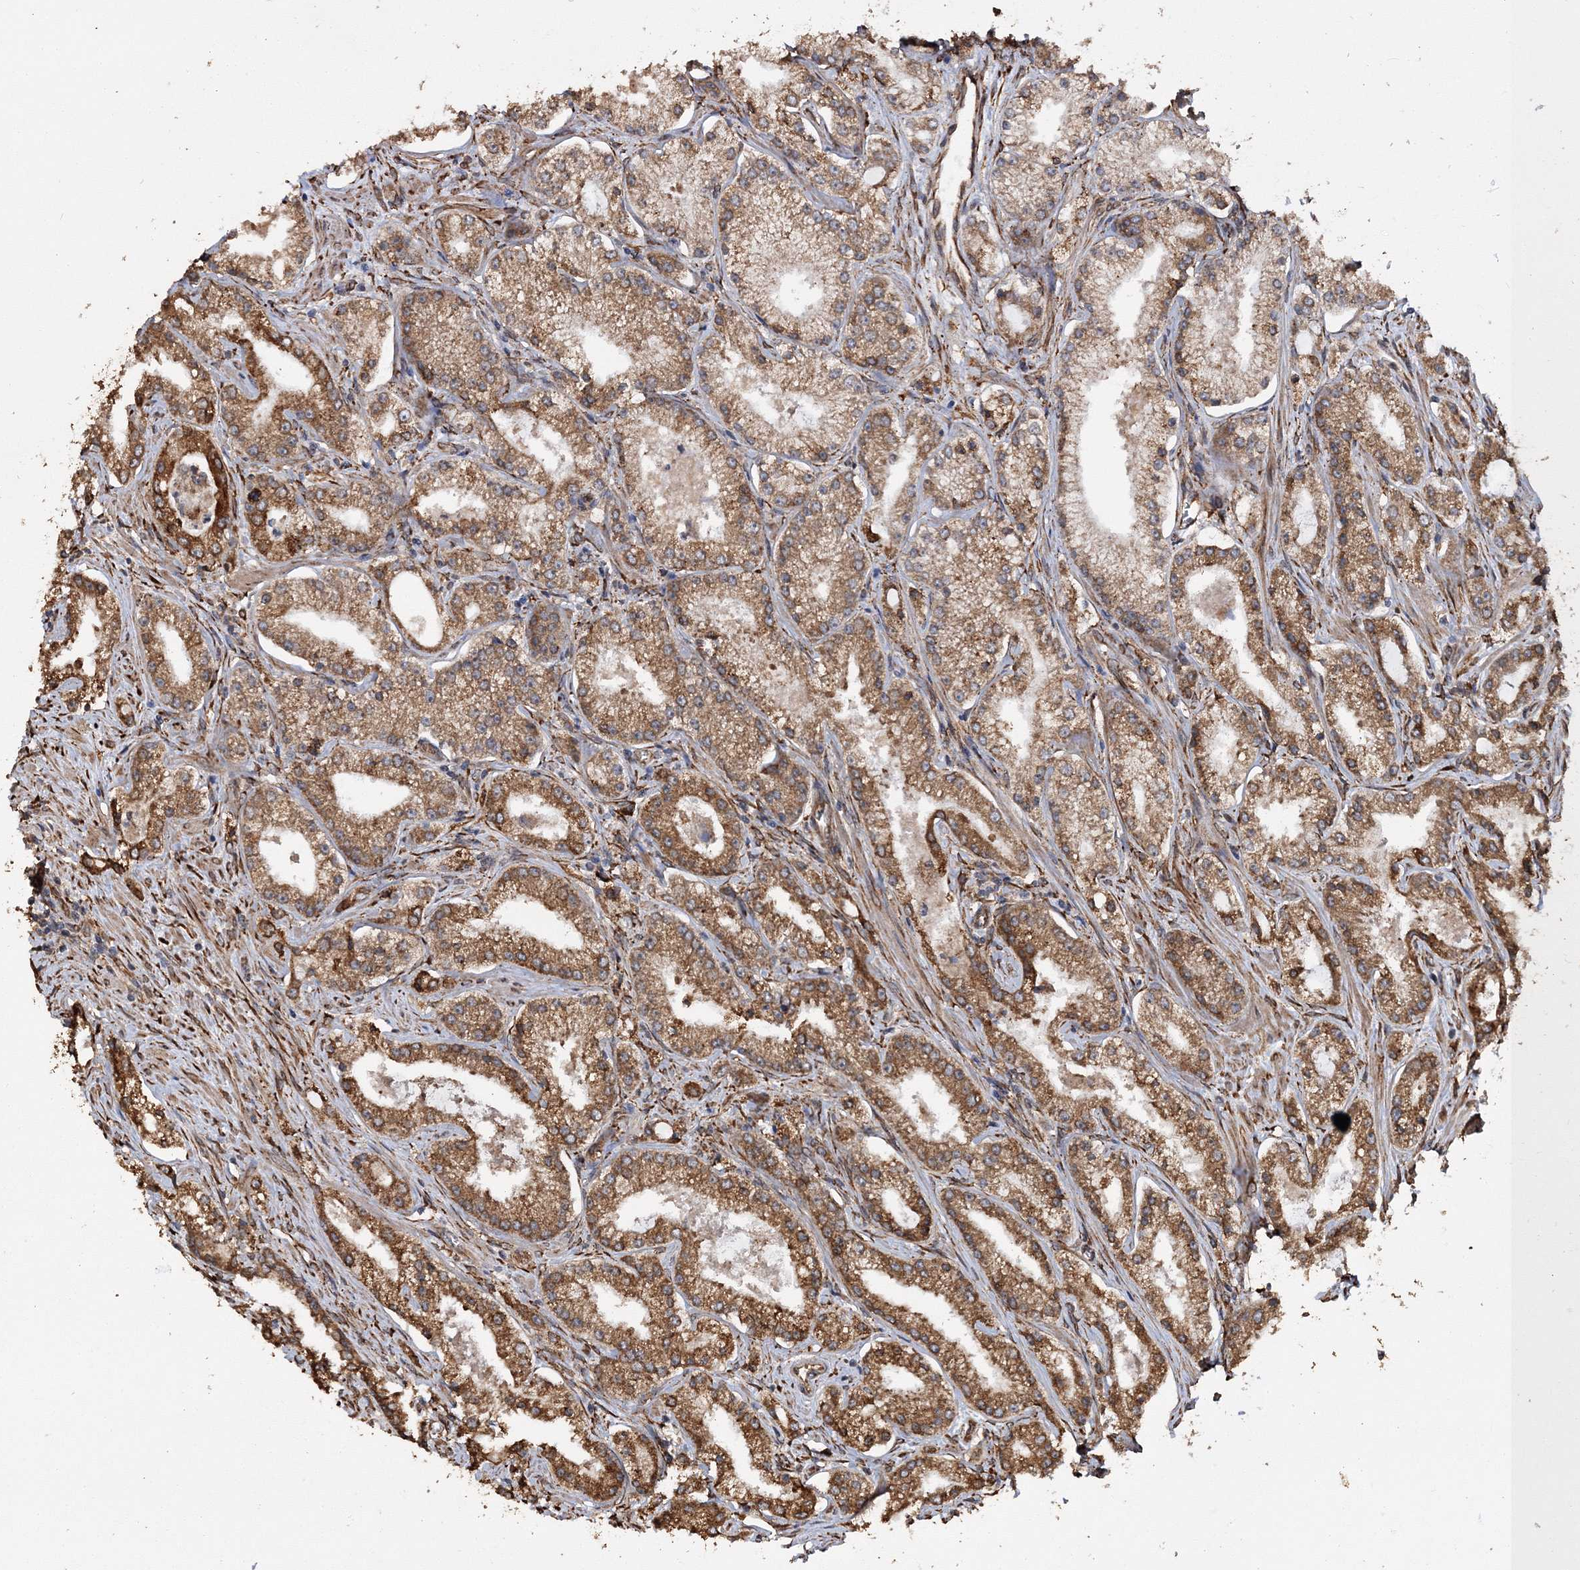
{"staining": {"intensity": "moderate", "quantity": ">75%", "location": "cytoplasmic/membranous"}, "tissue": "prostate cancer", "cell_type": "Tumor cells", "image_type": "cancer", "snomed": [{"axis": "morphology", "description": "Adenocarcinoma, Low grade"}, {"axis": "topography", "description": "Prostate"}], "caption": "There is medium levels of moderate cytoplasmic/membranous expression in tumor cells of prostate cancer (adenocarcinoma (low-grade)), as demonstrated by immunohistochemical staining (brown color).", "gene": "SCRN3", "patient": {"sex": "male", "age": 69}}